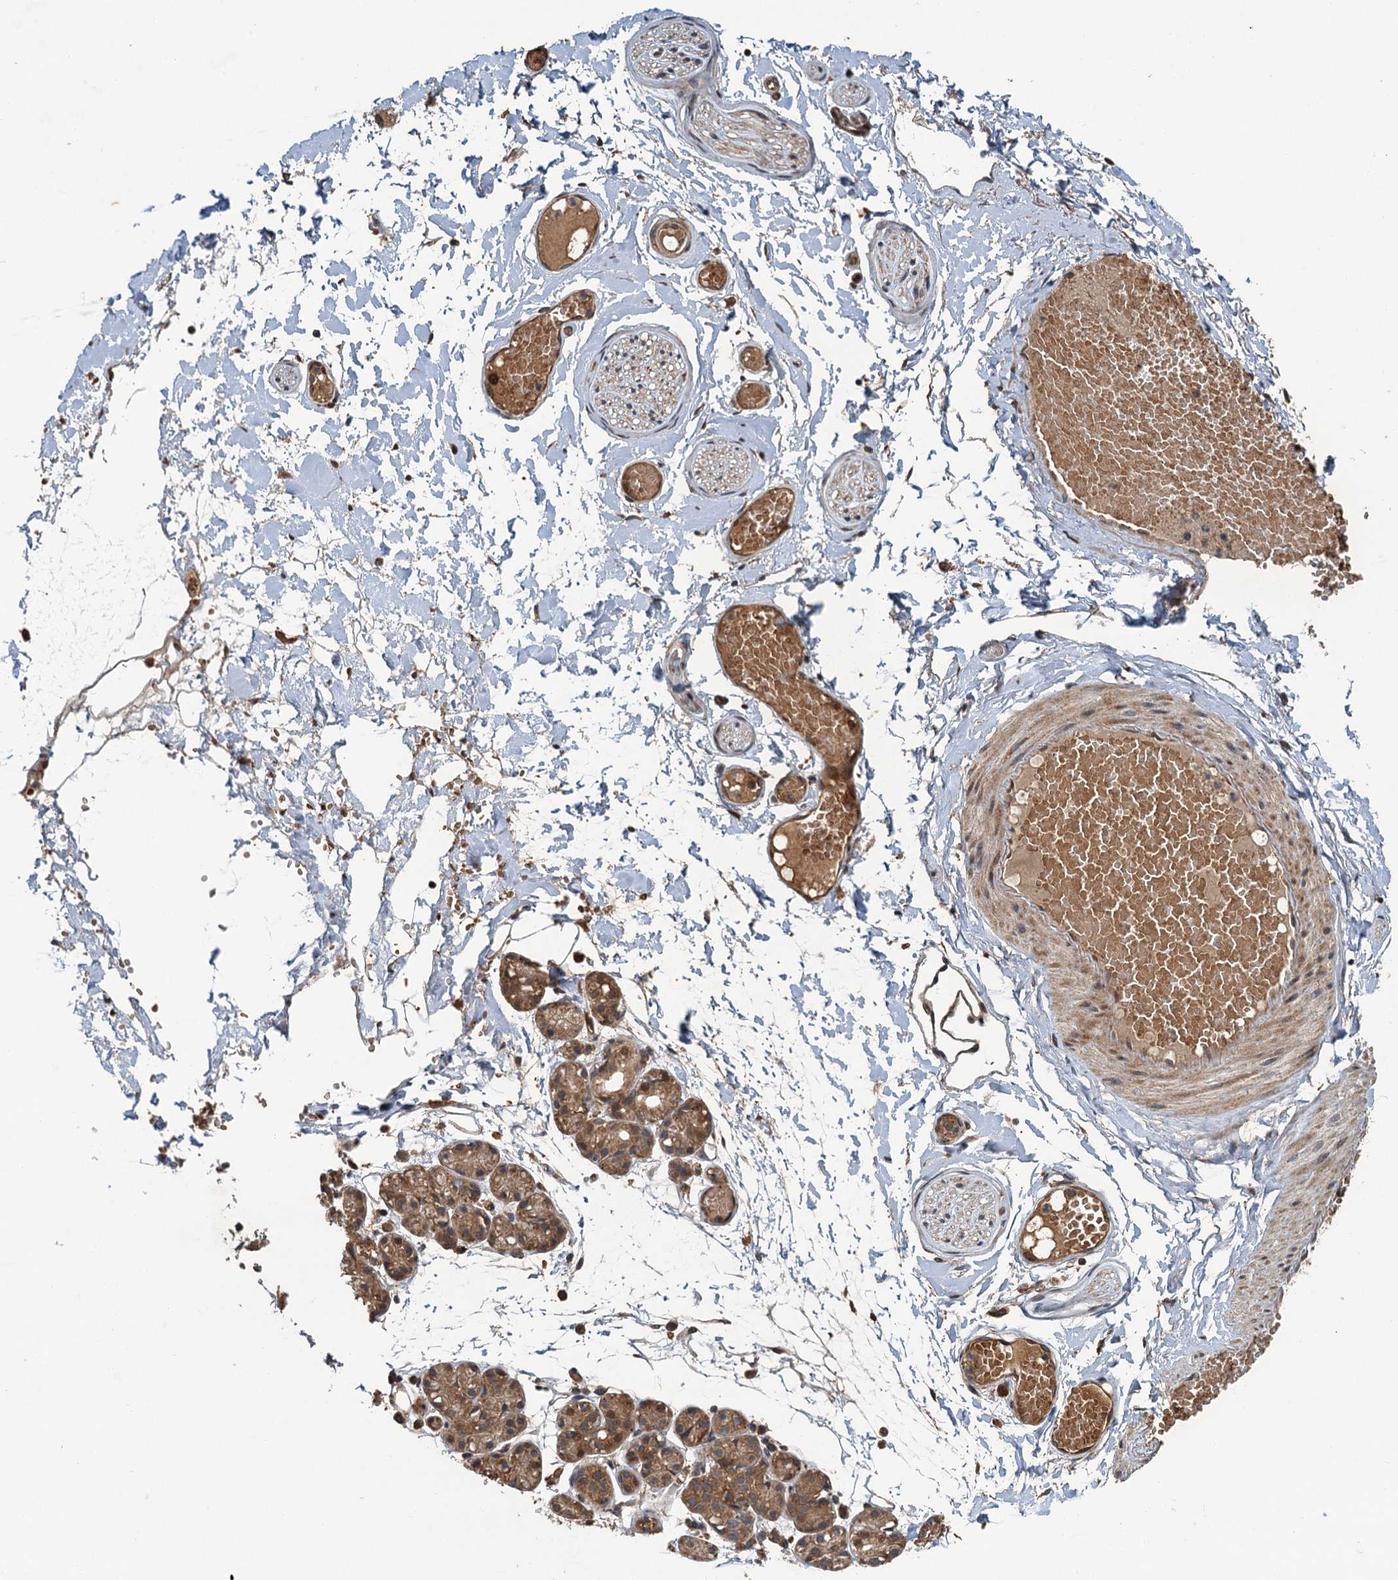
{"staining": {"intensity": "moderate", "quantity": "25%-75%", "location": "cytoplasmic/membranous"}, "tissue": "salivary gland", "cell_type": "Glandular cells", "image_type": "normal", "snomed": [{"axis": "morphology", "description": "Normal tissue, NOS"}, {"axis": "topography", "description": "Salivary gland"}], "caption": "High-magnification brightfield microscopy of benign salivary gland stained with DAB (3,3'-diaminobenzidine) (brown) and counterstained with hematoxylin (blue). glandular cells exhibit moderate cytoplasmic/membranous expression is present in approximately25%-75% of cells. The staining was performed using DAB (3,3'-diaminobenzidine), with brown indicating positive protein expression. Nuclei are stained blue with hematoxylin.", "gene": "SNX32", "patient": {"sex": "male", "age": 63}}